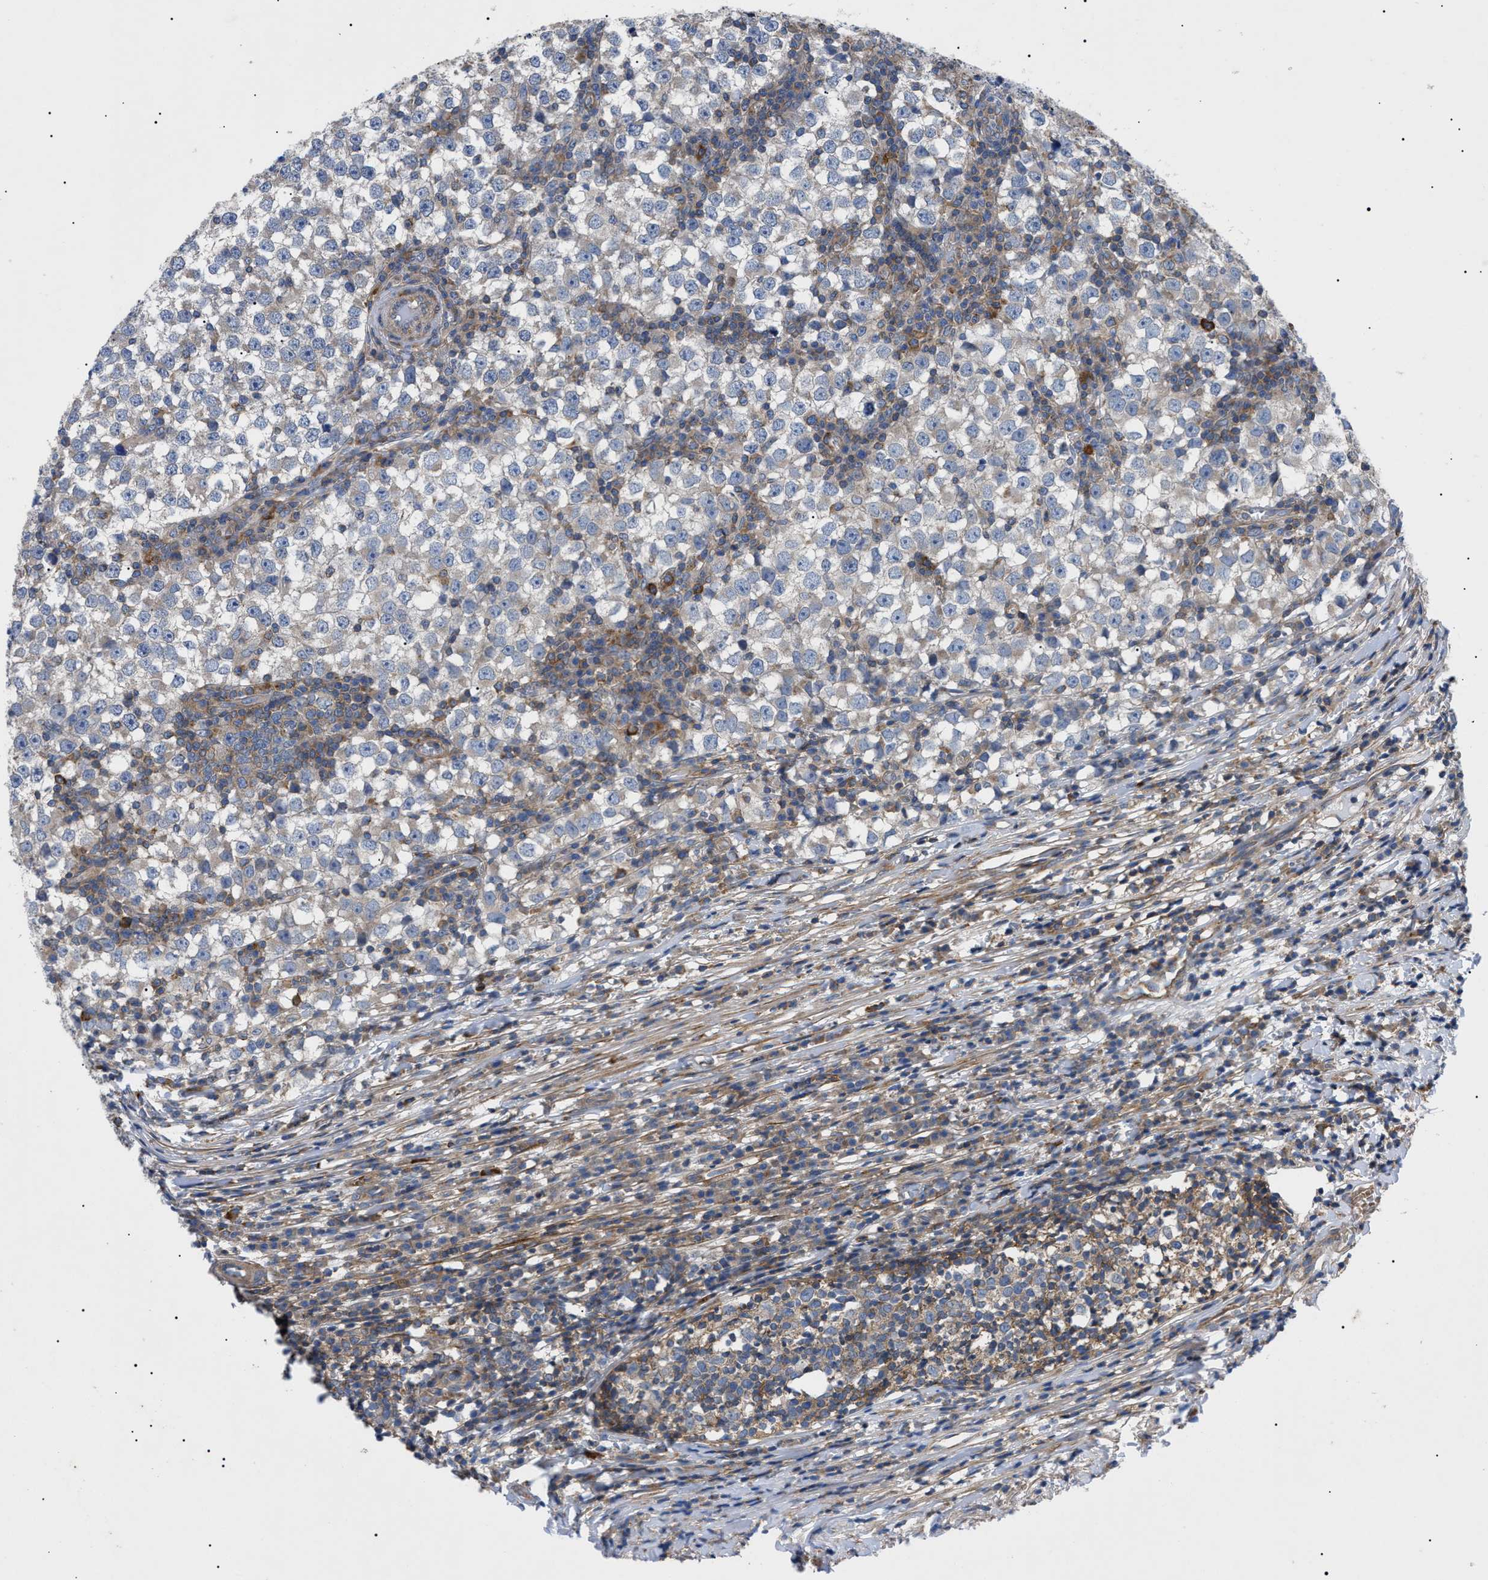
{"staining": {"intensity": "negative", "quantity": "none", "location": "none"}, "tissue": "testis cancer", "cell_type": "Tumor cells", "image_type": "cancer", "snomed": [{"axis": "morphology", "description": "Seminoma, NOS"}, {"axis": "topography", "description": "Testis"}], "caption": "The micrograph reveals no significant positivity in tumor cells of testis seminoma.", "gene": "HSPB8", "patient": {"sex": "male", "age": 65}}